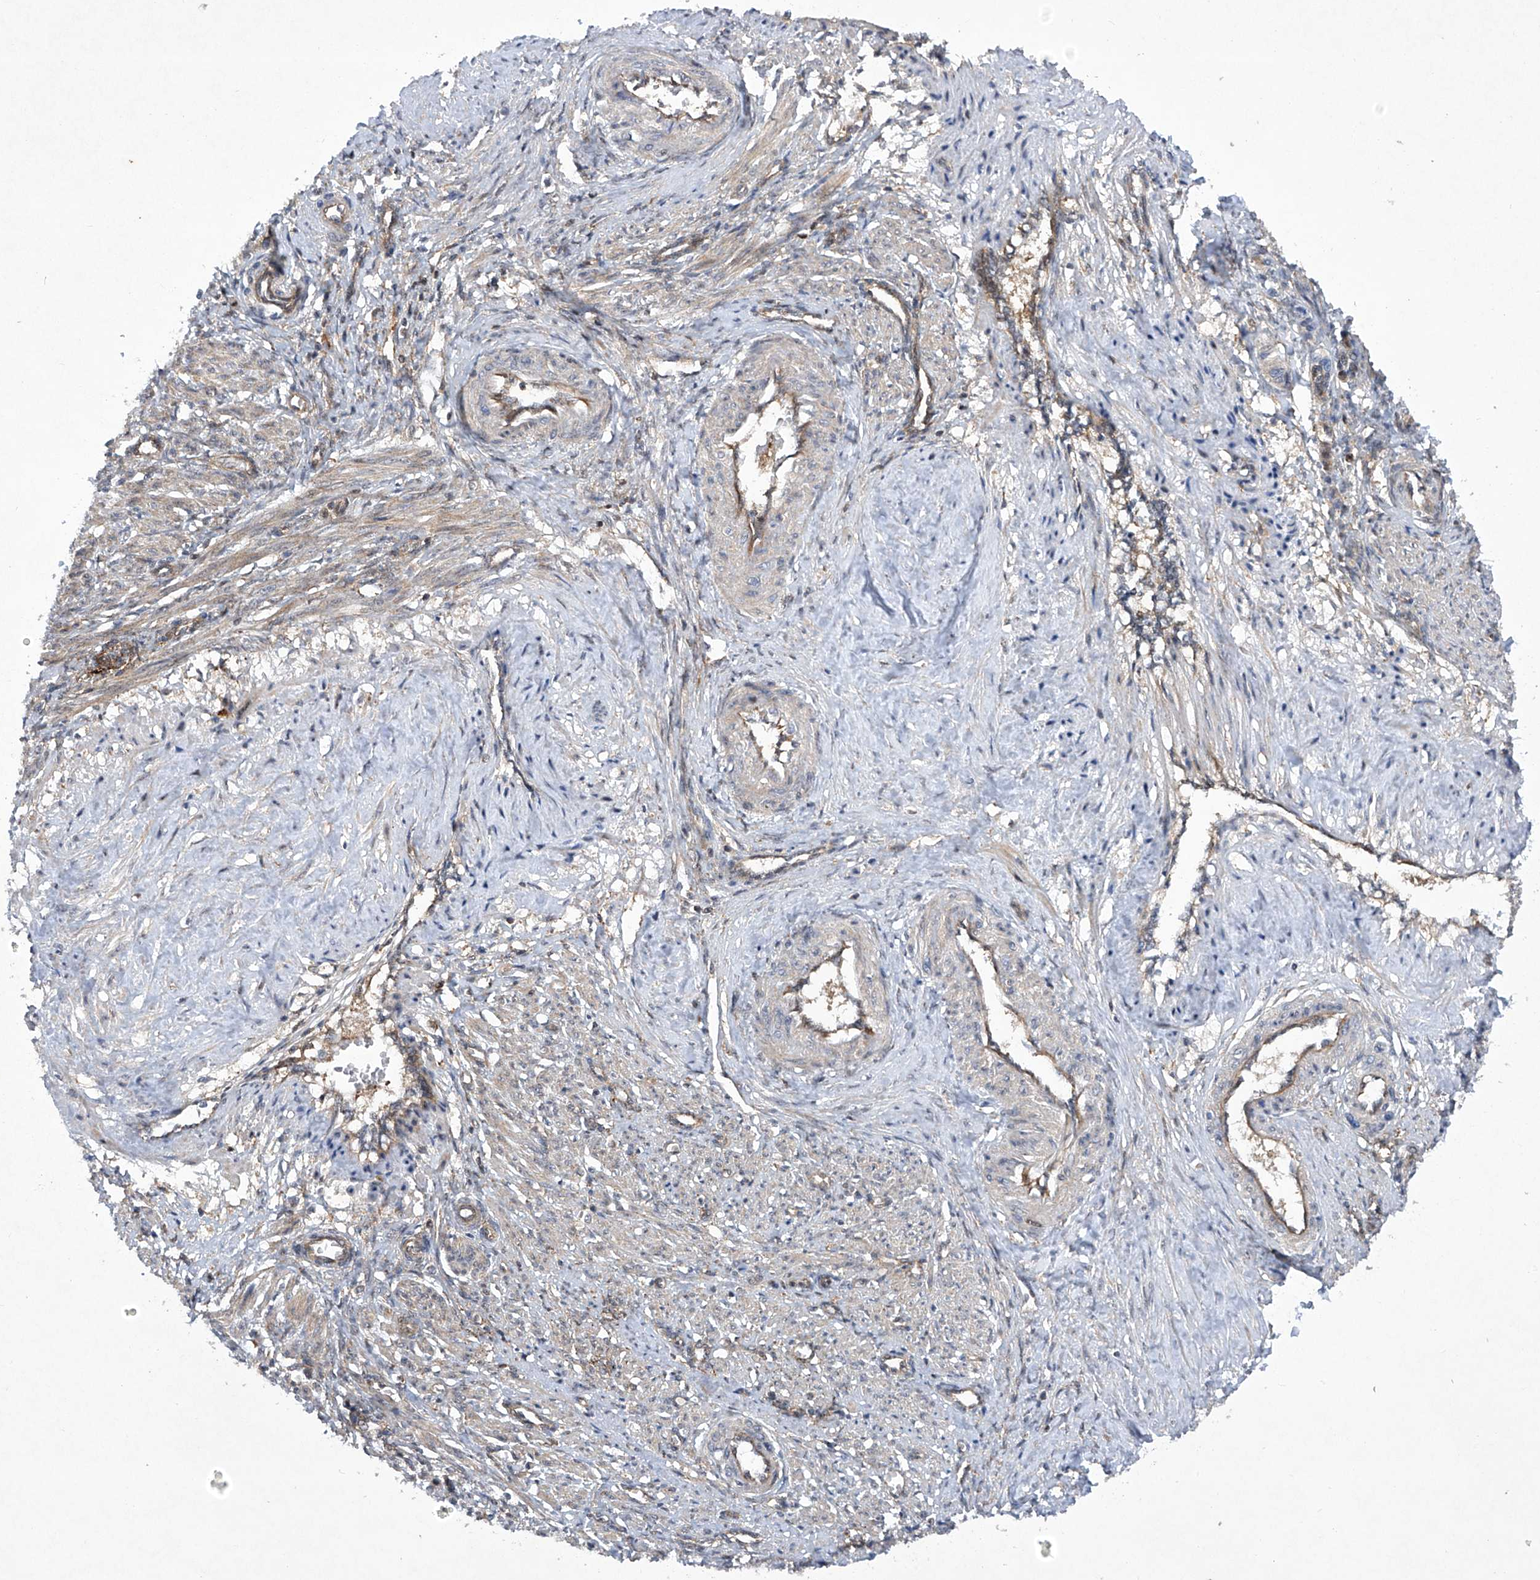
{"staining": {"intensity": "weak", "quantity": "<25%", "location": "cytoplasmic/membranous"}, "tissue": "smooth muscle", "cell_type": "Smooth muscle cells", "image_type": "normal", "snomed": [{"axis": "morphology", "description": "Normal tissue, NOS"}, {"axis": "topography", "description": "Endometrium"}], "caption": "DAB (3,3'-diaminobenzidine) immunohistochemical staining of benign smooth muscle shows no significant expression in smooth muscle cells.", "gene": "CISH", "patient": {"sex": "female", "age": 33}}